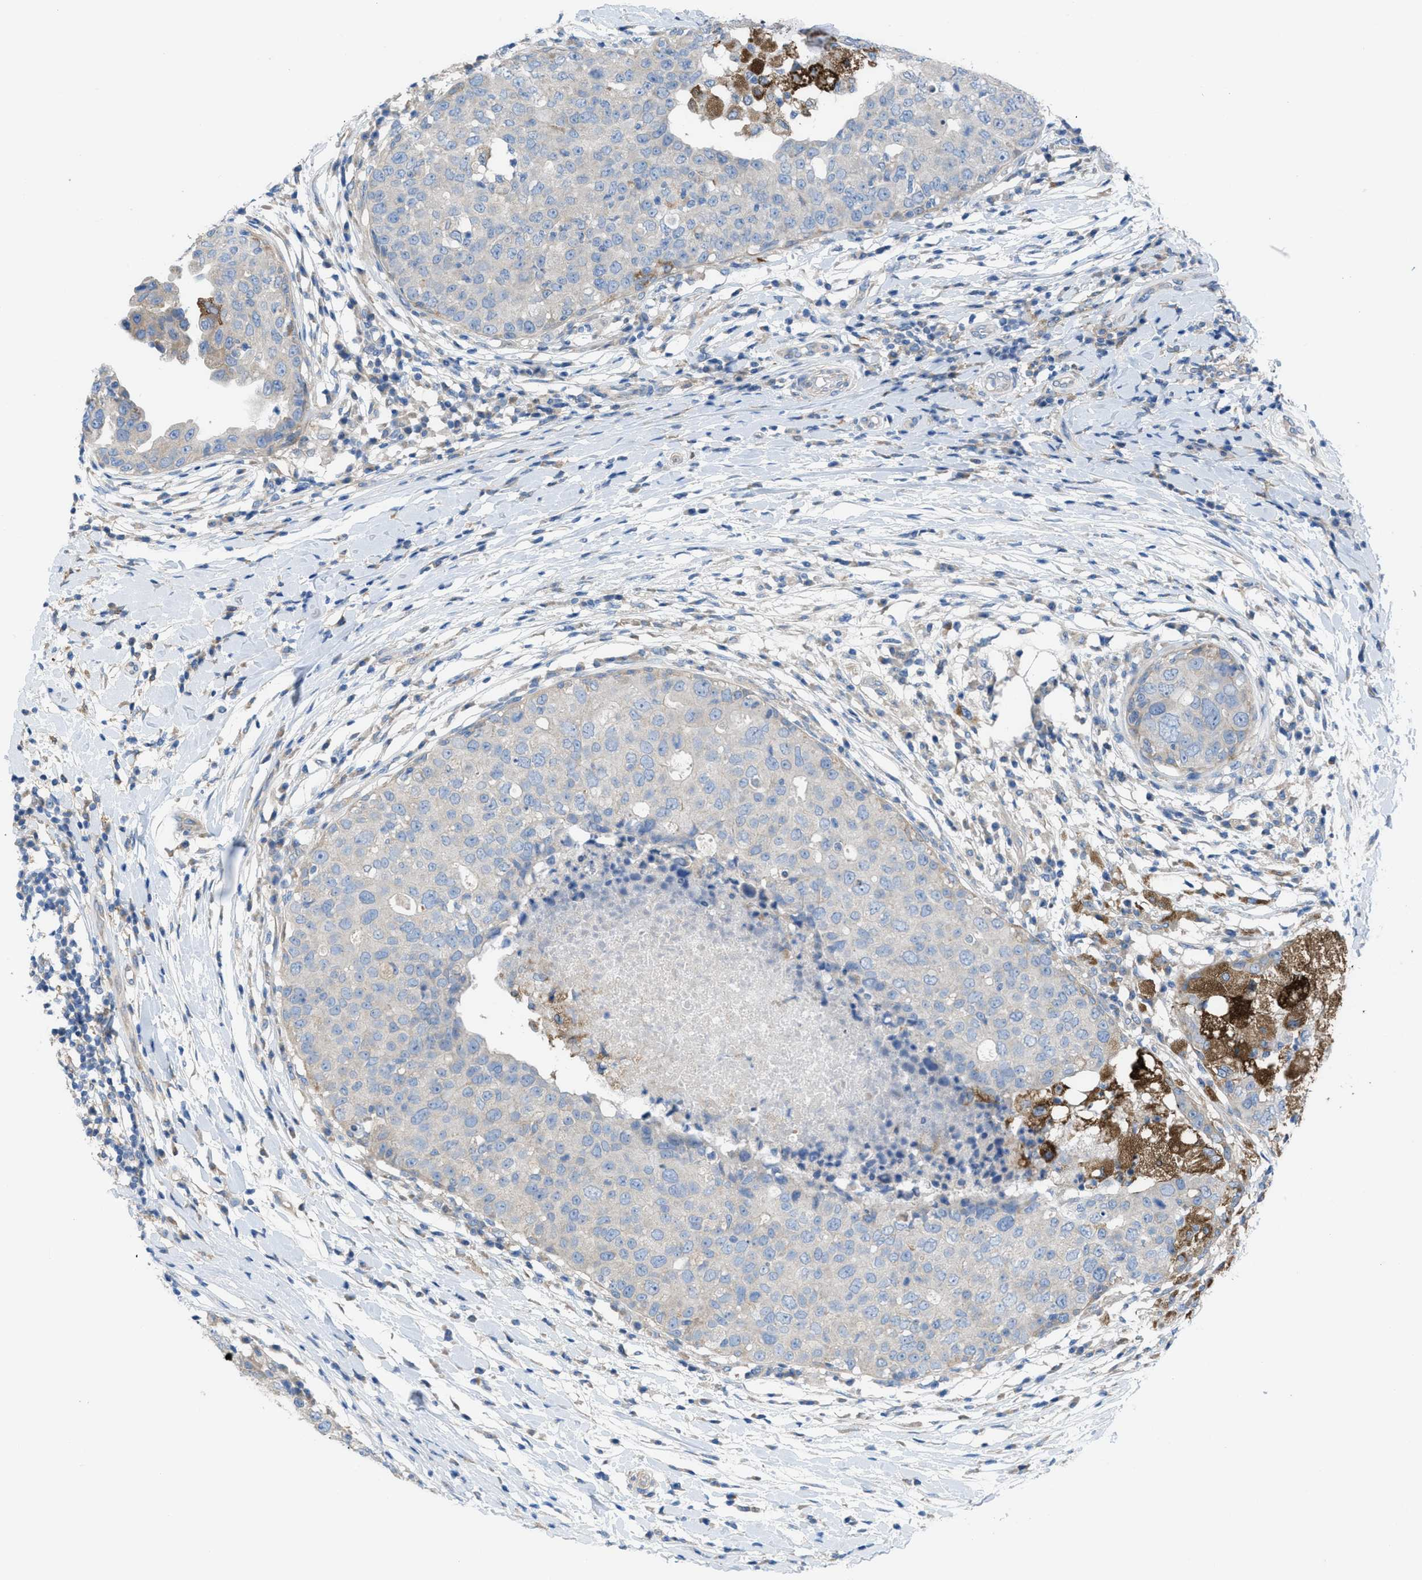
{"staining": {"intensity": "negative", "quantity": "none", "location": "none"}, "tissue": "breast cancer", "cell_type": "Tumor cells", "image_type": "cancer", "snomed": [{"axis": "morphology", "description": "Duct carcinoma"}, {"axis": "topography", "description": "Breast"}], "caption": "This is an immunohistochemistry image of breast cancer (infiltrating ductal carcinoma). There is no expression in tumor cells.", "gene": "EGFR", "patient": {"sex": "female", "age": 27}}